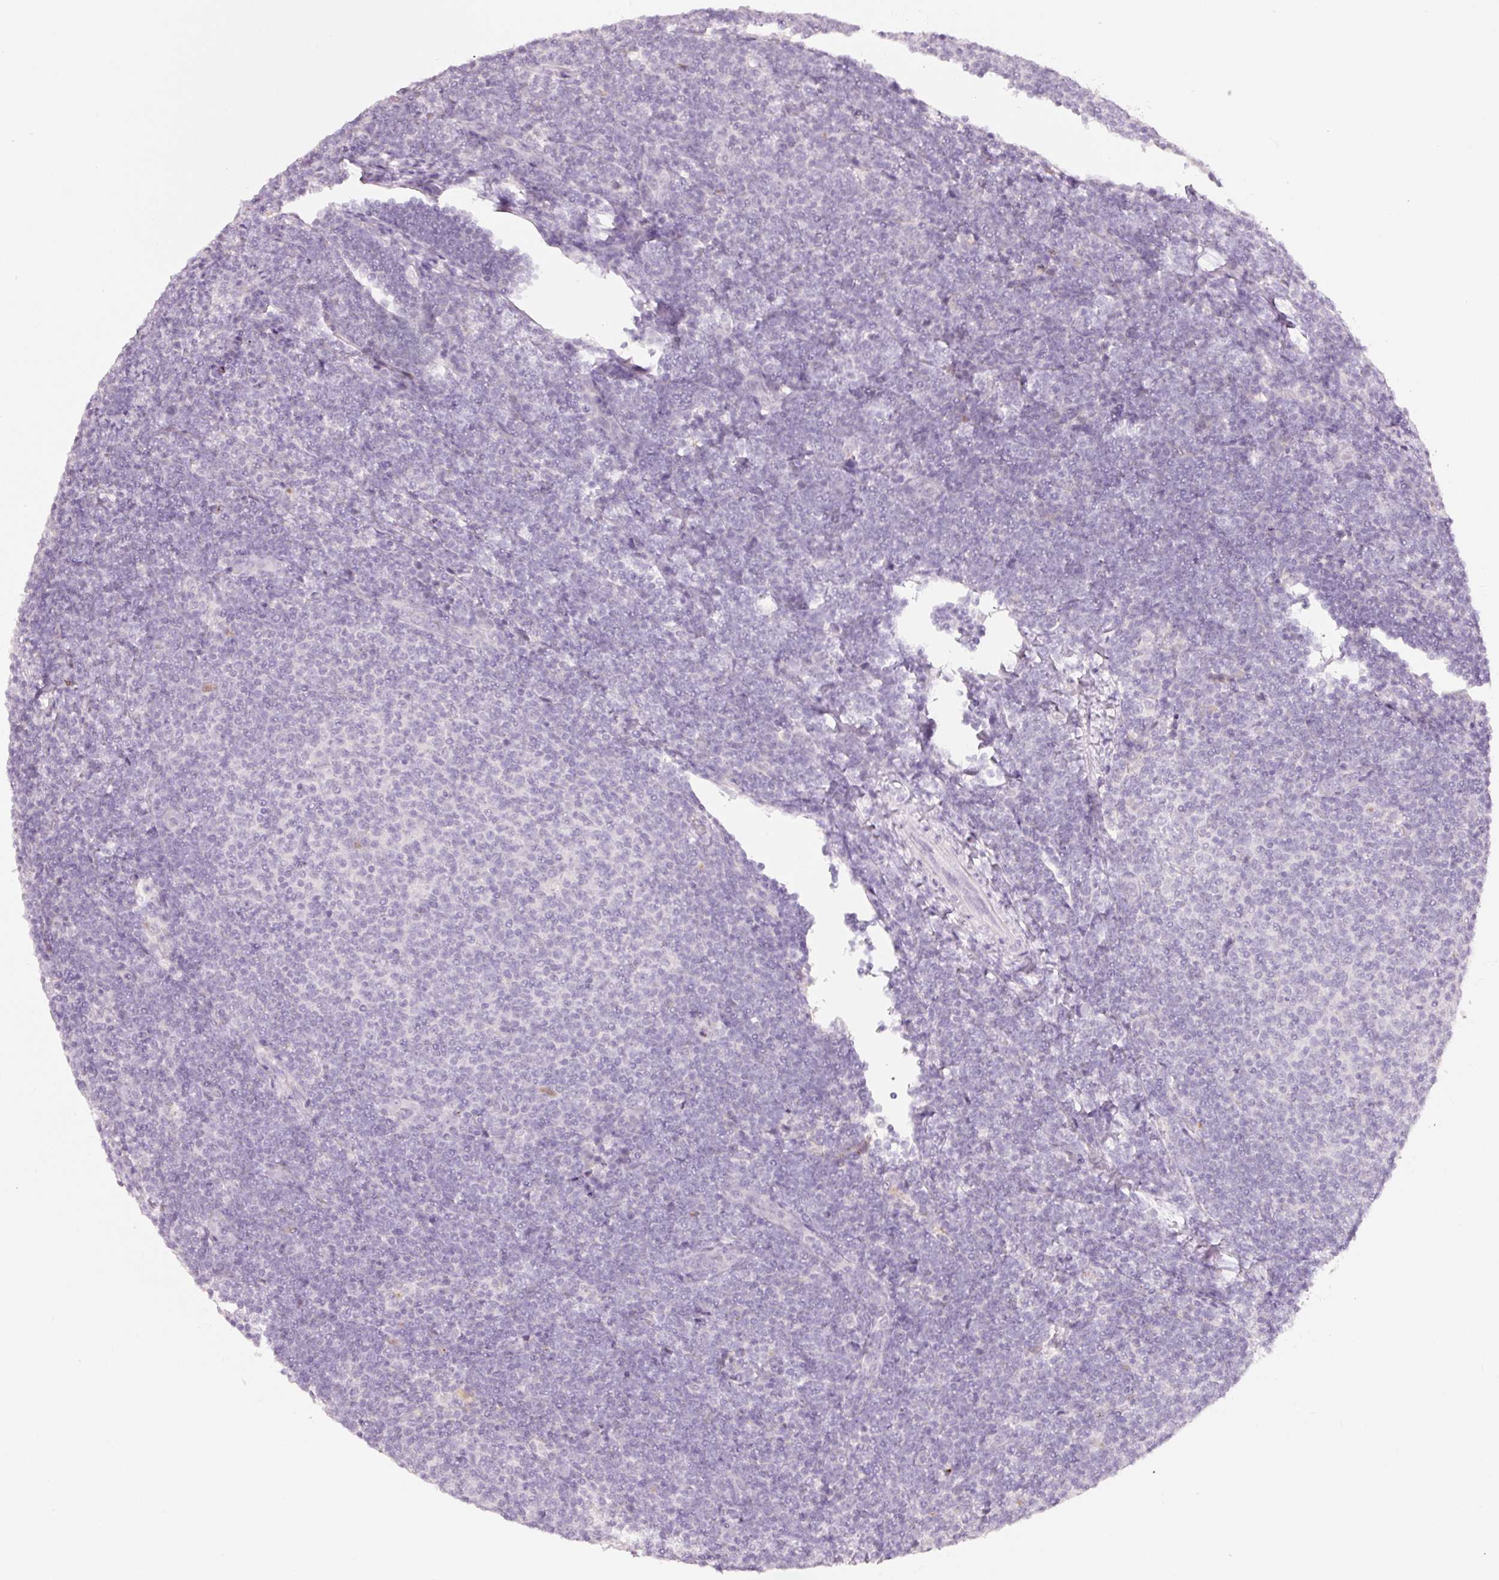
{"staining": {"intensity": "negative", "quantity": "none", "location": "none"}, "tissue": "lymphoma", "cell_type": "Tumor cells", "image_type": "cancer", "snomed": [{"axis": "morphology", "description": "Malignant lymphoma, non-Hodgkin's type, Low grade"}, {"axis": "topography", "description": "Lymph node"}], "caption": "Micrograph shows no protein positivity in tumor cells of malignant lymphoma, non-Hodgkin's type (low-grade) tissue.", "gene": "ENSG00000206549", "patient": {"sex": "male", "age": 66}}